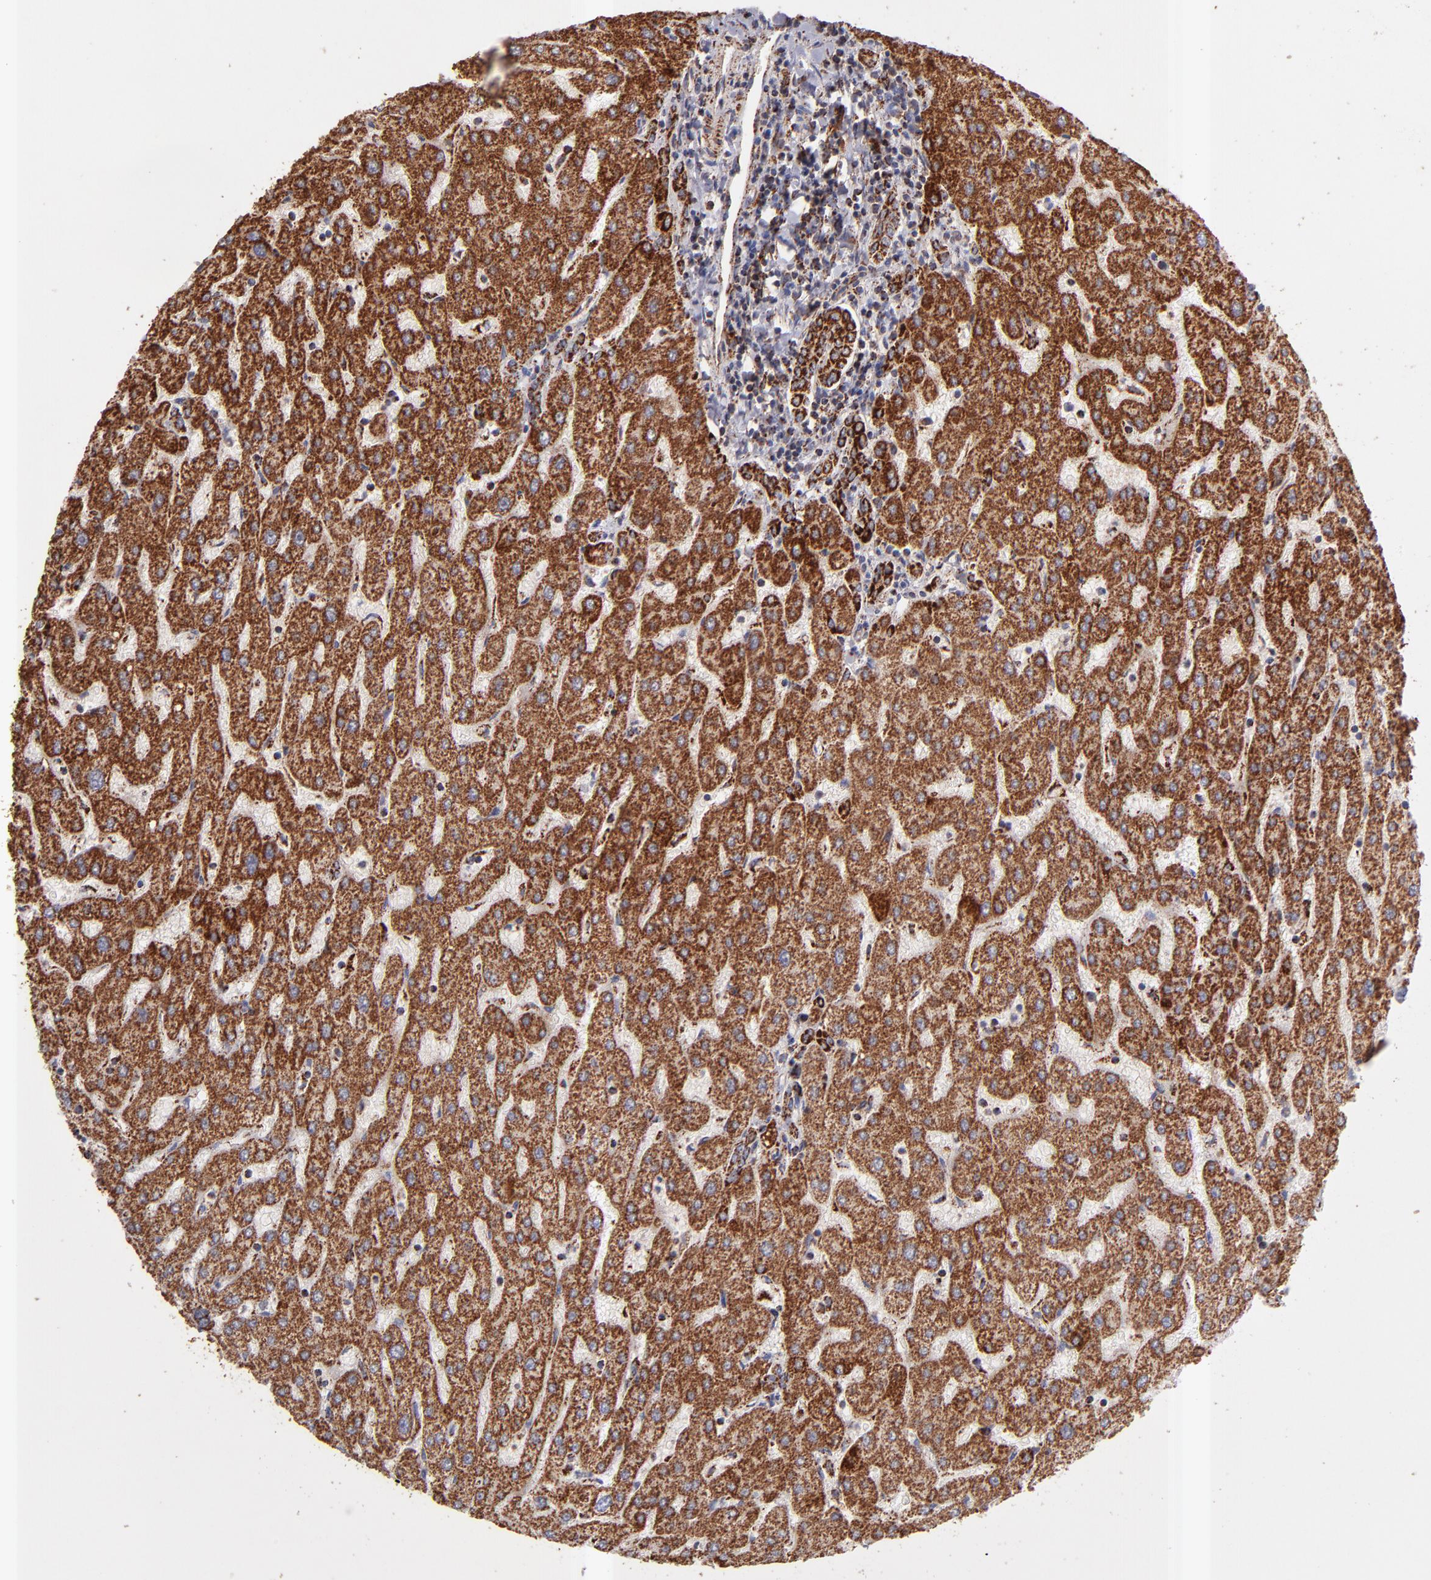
{"staining": {"intensity": "moderate", "quantity": ">75%", "location": "cytoplasmic/membranous"}, "tissue": "liver", "cell_type": "Cholangiocytes", "image_type": "normal", "snomed": [{"axis": "morphology", "description": "Normal tissue, NOS"}, {"axis": "topography", "description": "Liver"}], "caption": "Cholangiocytes display medium levels of moderate cytoplasmic/membranous staining in approximately >75% of cells in benign liver.", "gene": "DLST", "patient": {"sex": "male", "age": 67}}